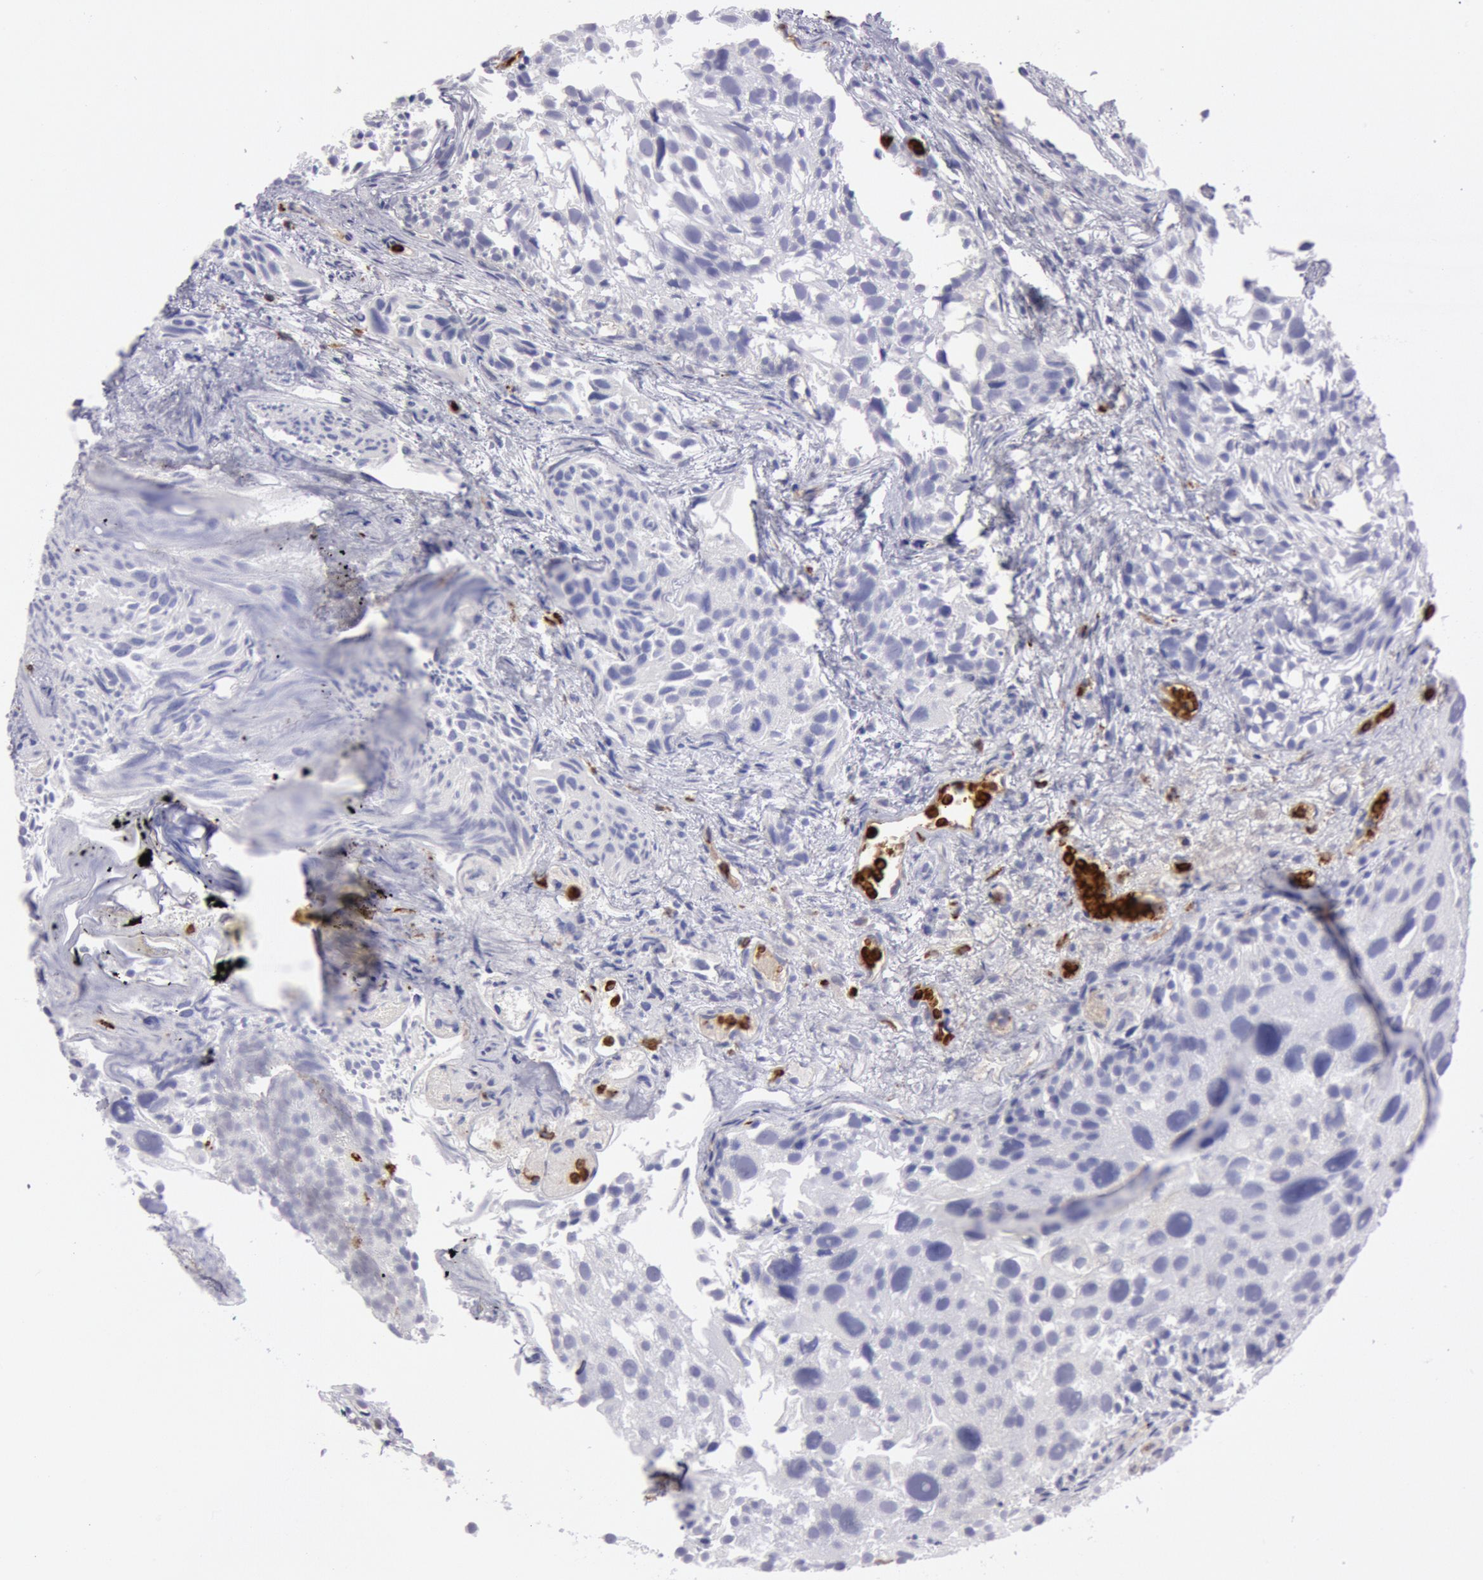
{"staining": {"intensity": "negative", "quantity": "none", "location": "none"}, "tissue": "urothelial cancer", "cell_type": "Tumor cells", "image_type": "cancer", "snomed": [{"axis": "morphology", "description": "Urothelial carcinoma, High grade"}, {"axis": "topography", "description": "Urinary bladder"}], "caption": "Immunohistochemistry (IHC) histopathology image of neoplastic tissue: urothelial carcinoma (high-grade) stained with DAB (3,3'-diaminobenzidine) exhibits no significant protein positivity in tumor cells.", "gene": "FCN1", "patient": {"sex": "female", "age": 78}}